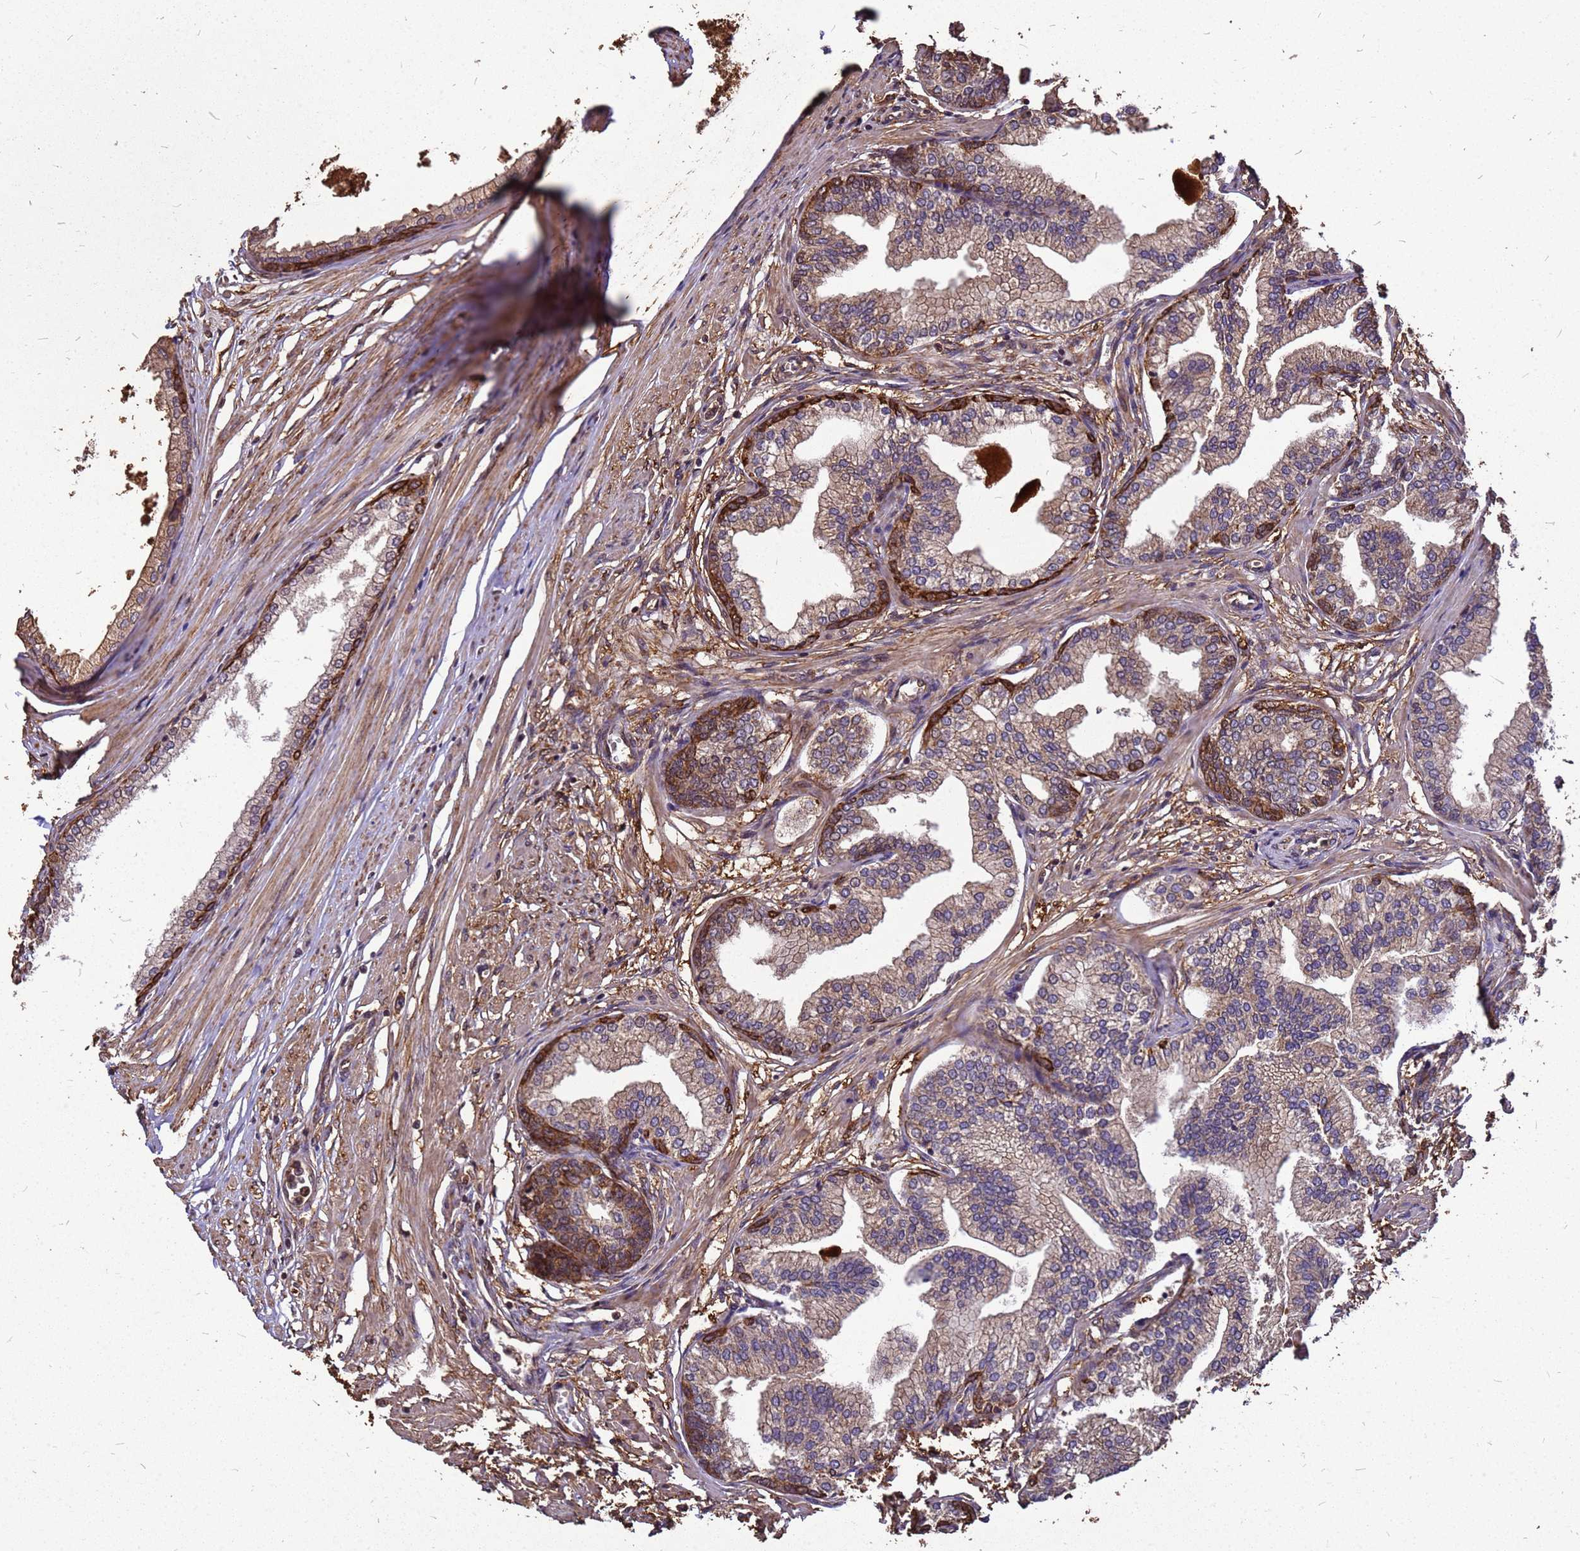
{"staining": {"intensity": "strong", "quantity": "25%-75%", "location": "cytoplasmic/membranous"}, "tissue": "prostate", "cell_type": "Glandular cells", "image_type": "normal", "snomed": [{"axis": "morphology", "description": "Normal tissue, NOS"}, {"axis": "morphology", "description": "Urothelial carcinoma, Low grade"}, {"axis": "topography", "description": "Urinary bladder"}, {"axis": "topography", "description": "Prostate"}], "caption": "Immunohistochemistry photomicrograph of normal prostate: human prostate stained using IHC shows high levels of strong protein expression localized specifically in the cytoplasmic/membranous of glandular cells, appearing as a cytoplasmic/membranous brown color.", "gene": "ZNF618", "patient": {"sex": "male", "age": 60}}